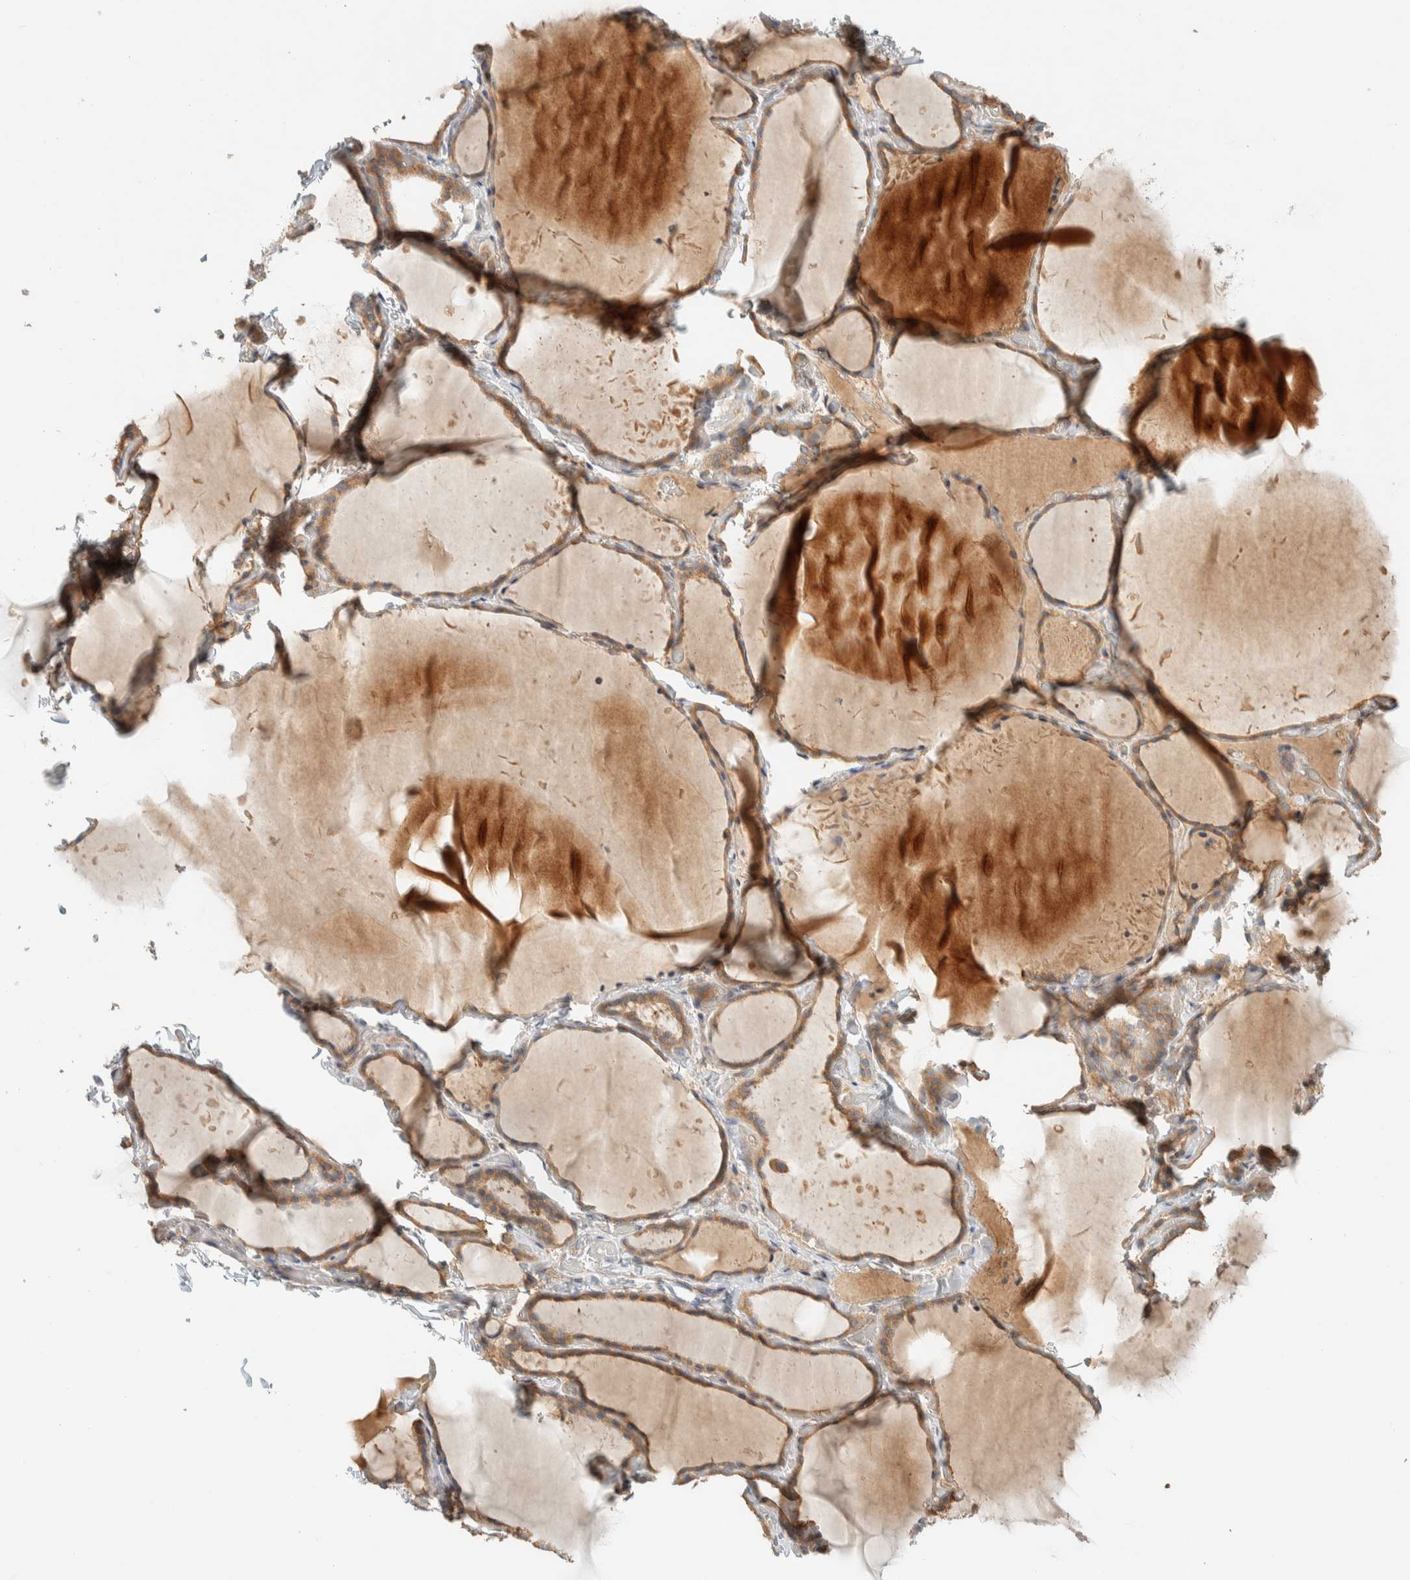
{"staining": {"intensity": "moderate", "quantity": ">75%", "location": "cytoplasmic/membranous"}, "tissue": "thyroid gland", "cell_type": "Glandular cells", "image_type": "normal", "snomed": [{"axis": "morphology", "description": "Normal tissue, NOS"}, {"axis": "topography", "description": "Thyroid gland"}], "caption": "IHC image of normal thyroid gland: human thyroid gland stained using IHC reveals medium levels of moderate protein expression localized specifically in the cytoplasmic/membranous of glandular cells, appearing as a cytoplasmic/membranous brown color.", "gene": "FAM167A", "patient": {"sex": "female", "age": 22}}